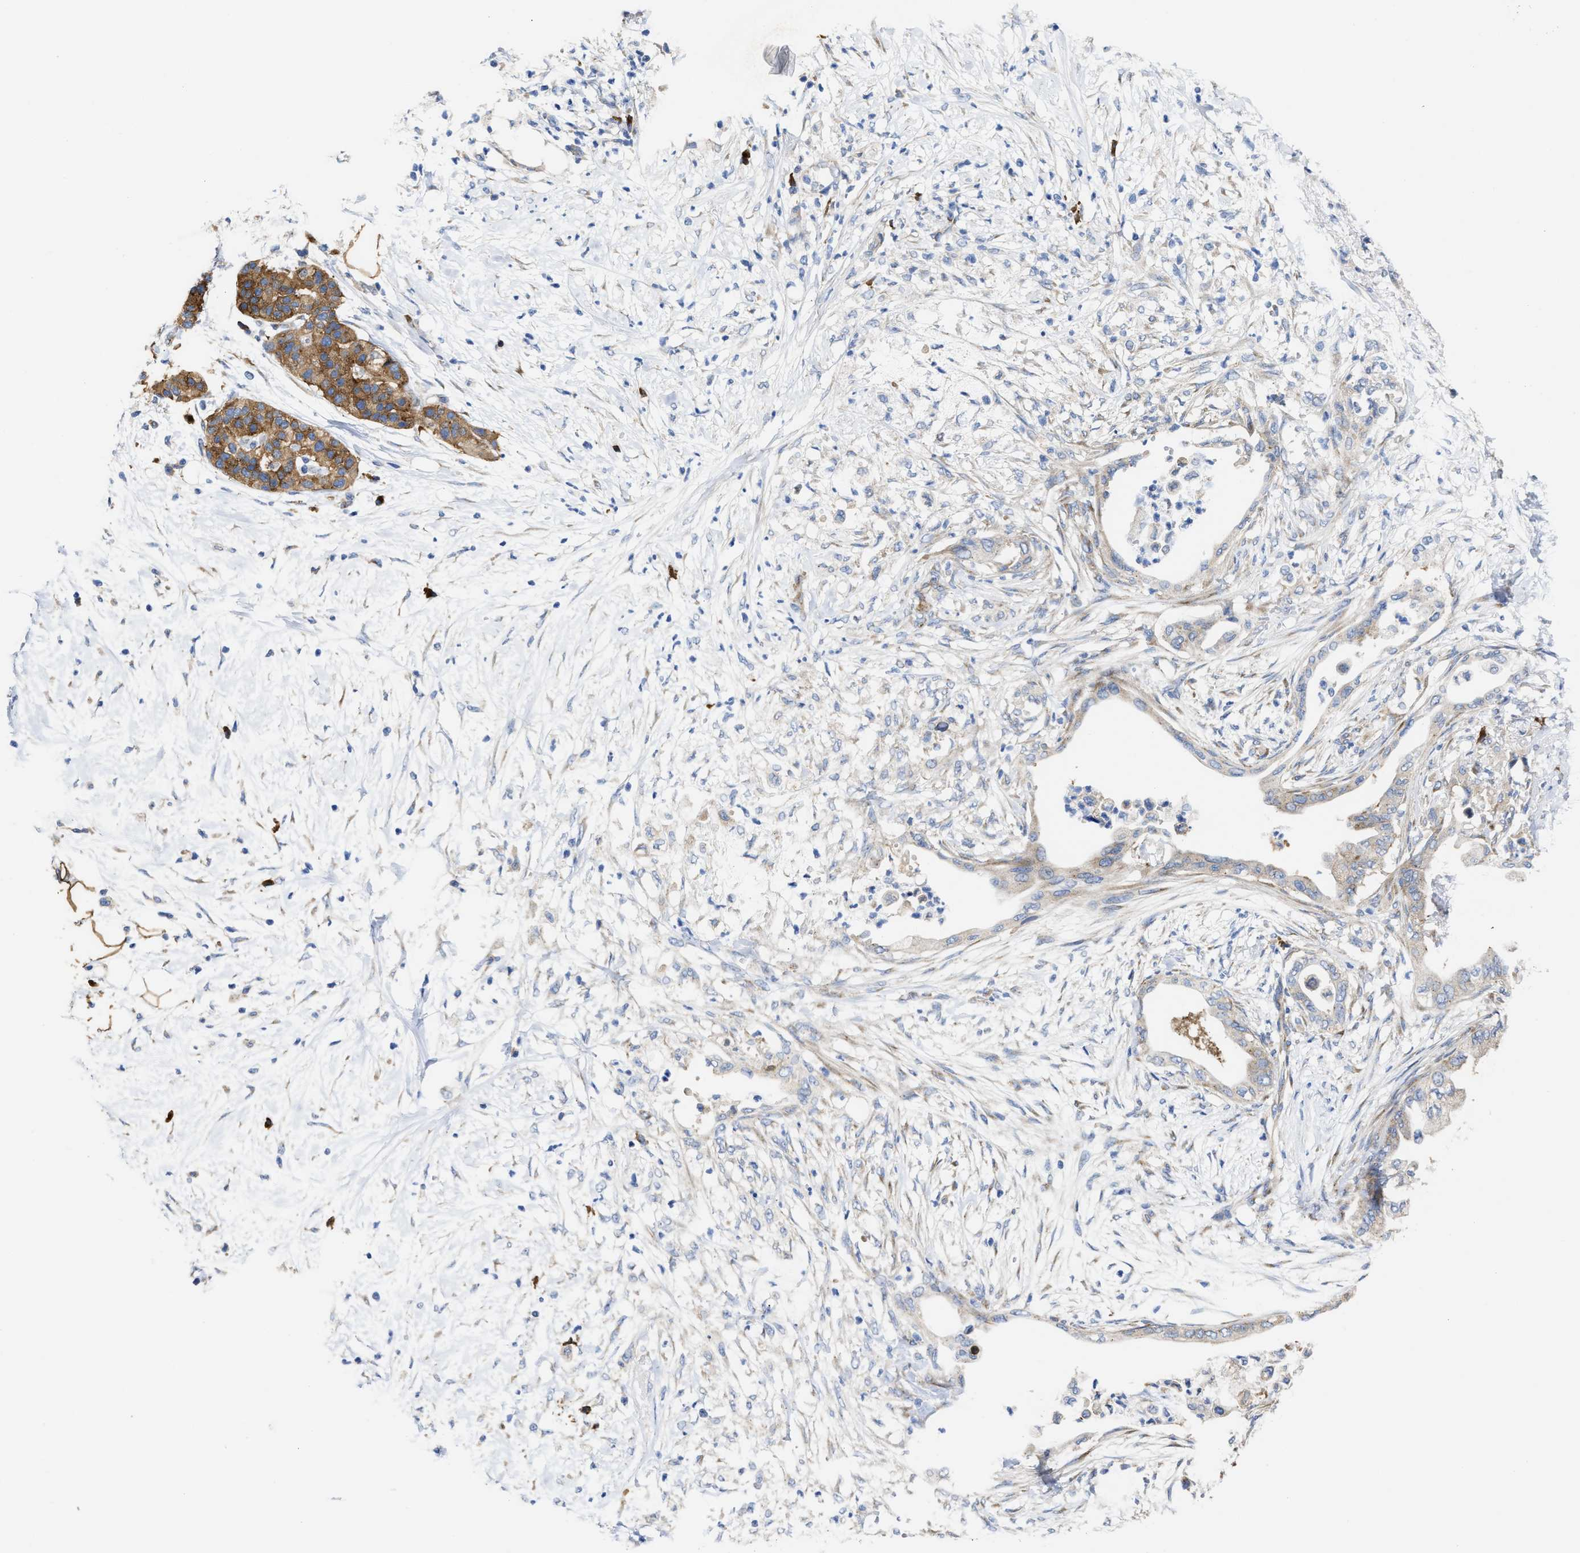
{"staining": {"intensity": "negative", "quantity": "none", "location": "none"}, "tissue": "pancreatic cancer", "cell_type": "Tumor cells", "image_type": "cancer", "snomed": [{"axis": "morphology", "description": "Normal tissue, NOS"}, {"axis": "morphology", "description": "Adenocarcinoma, NOS"}, {"axis": "topography", "description": "Pancreas"}, {"axis": "topography", "description": "Duodenum"}], "caption": "Tumor cells are negative for brown protein staining in adenocarcinoma (pancreatic).", "gene": "PPP1R15A", "patient": {"sex": "female", "age": 60}}